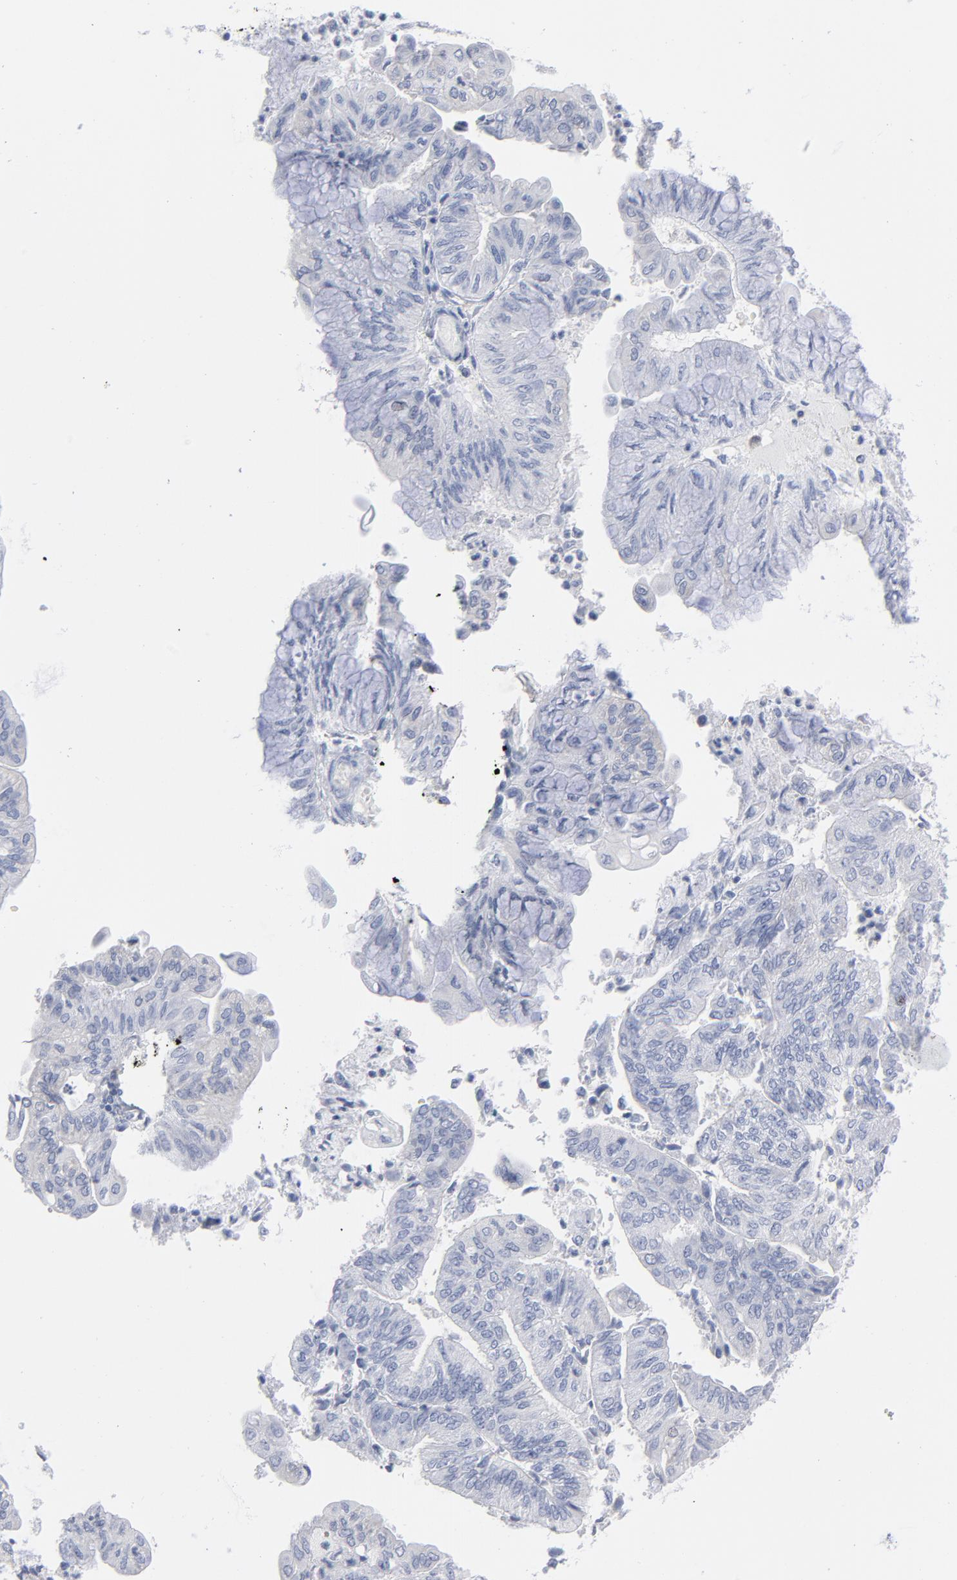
{"staining": {"intensity": "negative", "quantity": "none", "location": "none"}, "tissue": "endometrial cancer", "cell_type": "Tumor cells", "image_type": "cancer", "snomed": [{"axis": "morphology", "description": "Adenocarcinoma, NOS"}, {"axis": "topography", "description": "Endometrium"}], "caption": "Immunohistochemistry (IHC) image of adenocarcinoma (endometrial) stained for a protein (brown), which demonstrates no expression in tumor cells.", "gene": "P2RY8", "patient": {"sex": "female", "age": 59}}